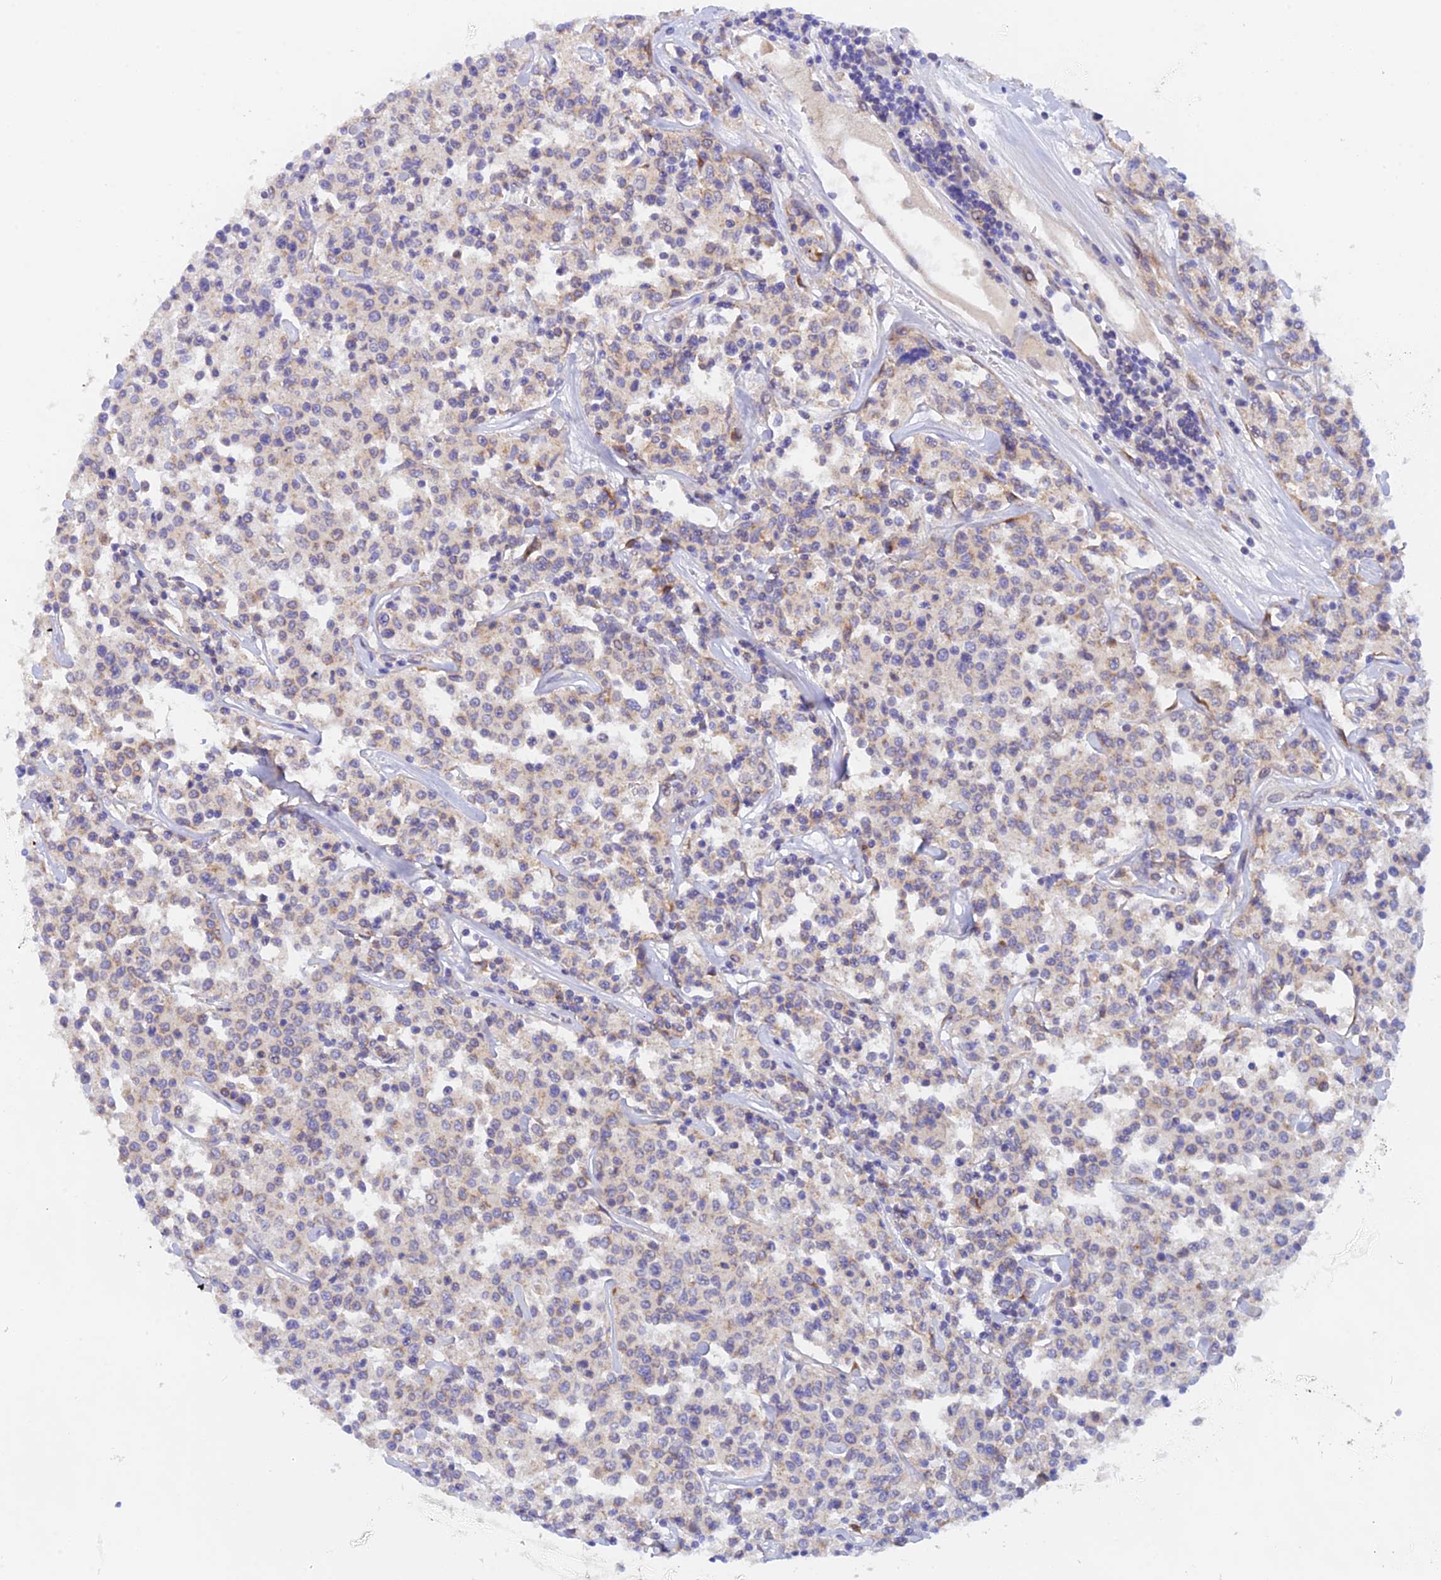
{"staining": {"intensity": "negative", "quantity": "none", "location": "none"}, "tissue": "lymphoma", "cell_type": "Tumor cells", "image_type": "cancer", "snomed": [{"axis": "morphology", "description": "Malignant lymphoma, non-Hodgkin's type, Low grade"}, {"axis": "topography", "description": "Small intestine"}], "caption": "High power microscopy photomicrograph of an immunohistochemistry photomicrograph of malignant lymphoma, non-Hodgkin's type (low-grade), revealing no significant staining in tumor cells.", "gene": "RANBP6", "patient": {"sex": "female", "age": 59}}